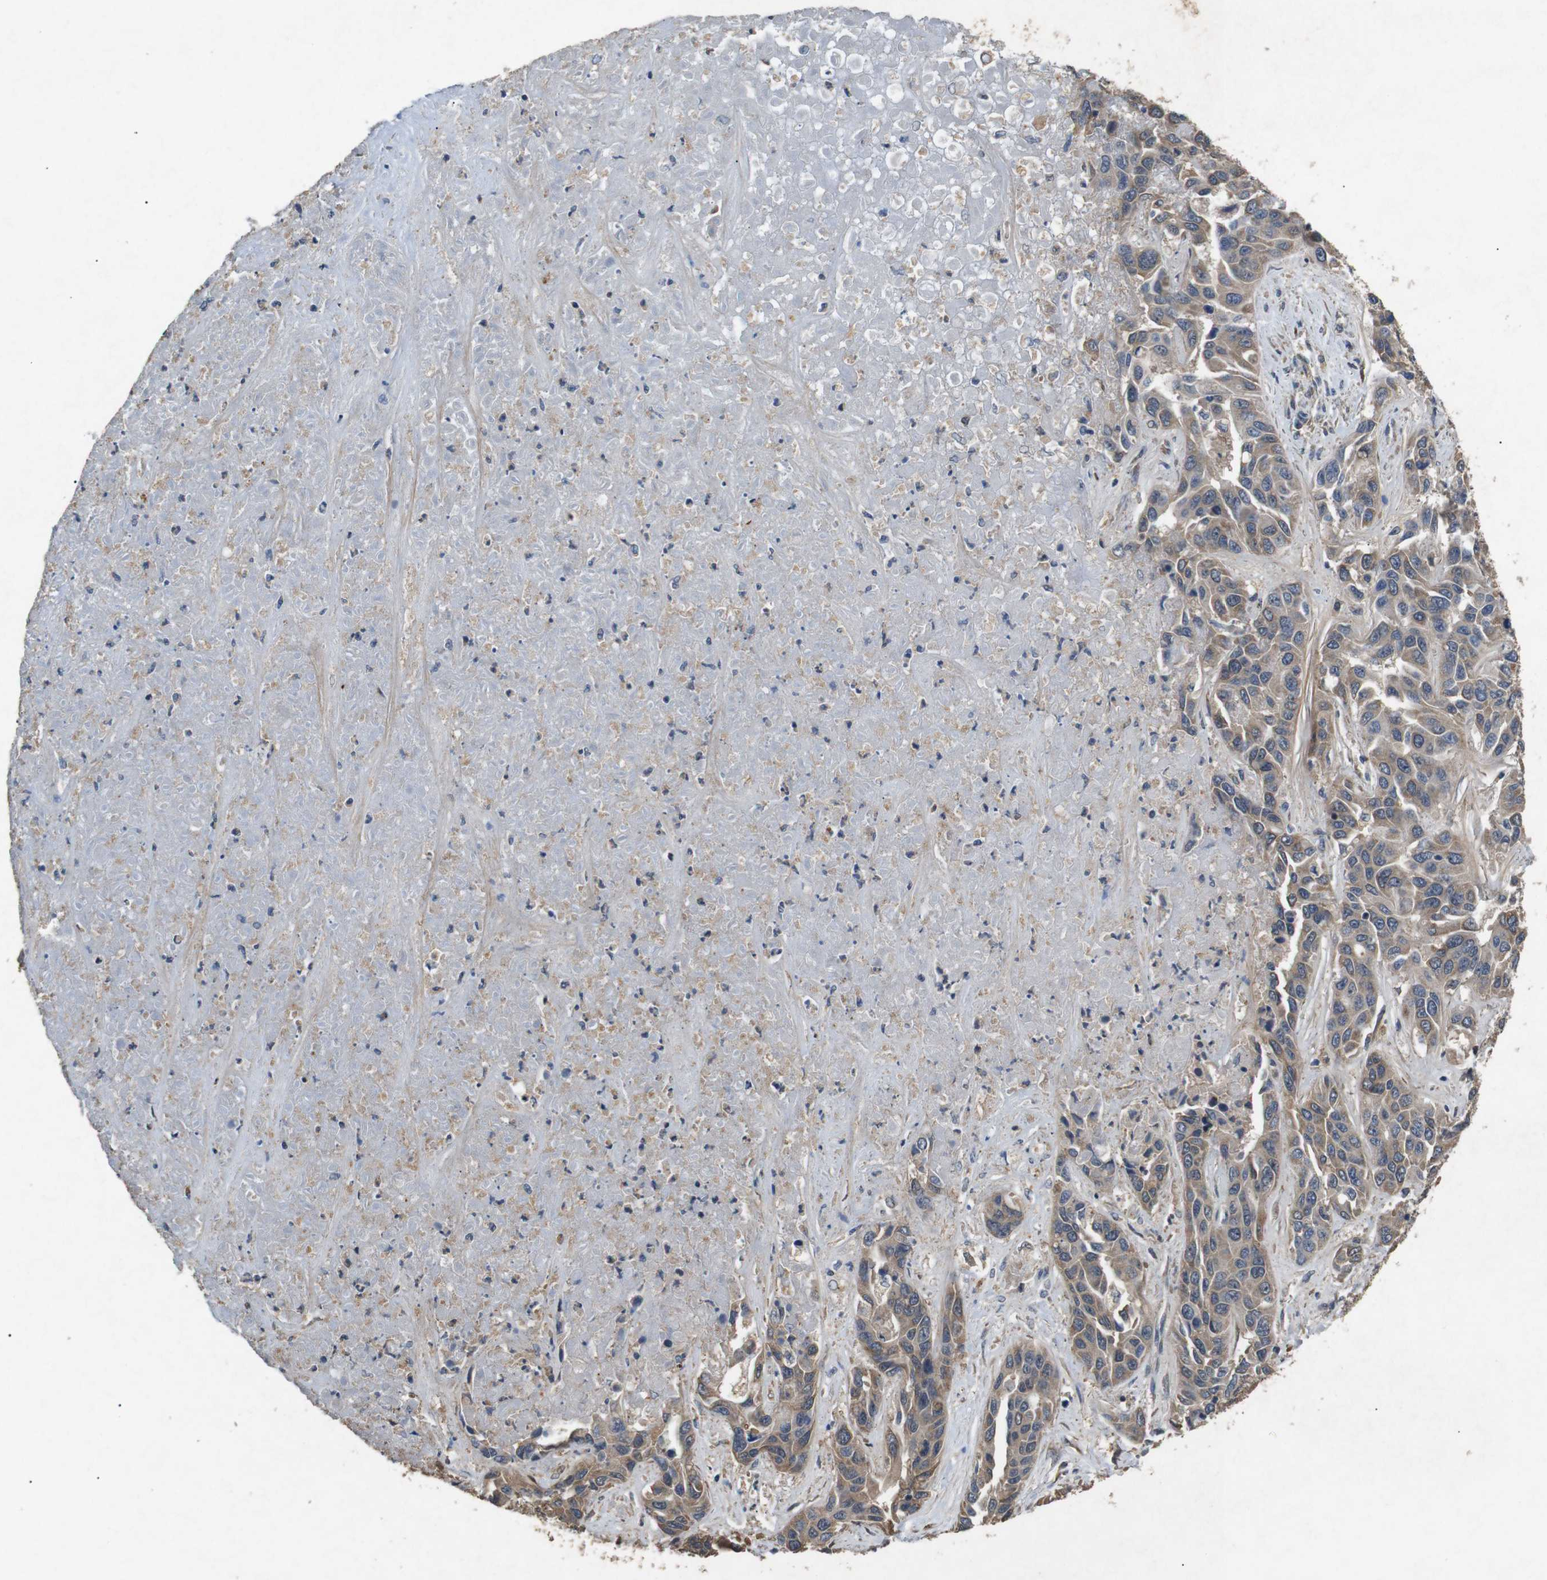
{"staining": {"intensity": "moderate", "quantity": ">75%", "location": "cytoplasmic/membranous"}, "tissue": "liver cancer", "cell_type": "Tumor cells", "image_type": "cancer", "snomed": [{"axis": "morphology", "description": "Cholangiocarcinoma"}, {"axis": "topography", "description": "Liver"}], "caption": "A brown stain highlights moderate cytoplasmic/membranous positivity of a protein in human liver cancer tumor cells. The staining was performed using DAB to visualize the protein expression in brown, while the nuclei were stained in blue with hematoxylin (Magnification: 20x).", "gene": "BNIP3", "patient": {"sex": "female", "age": 52}}